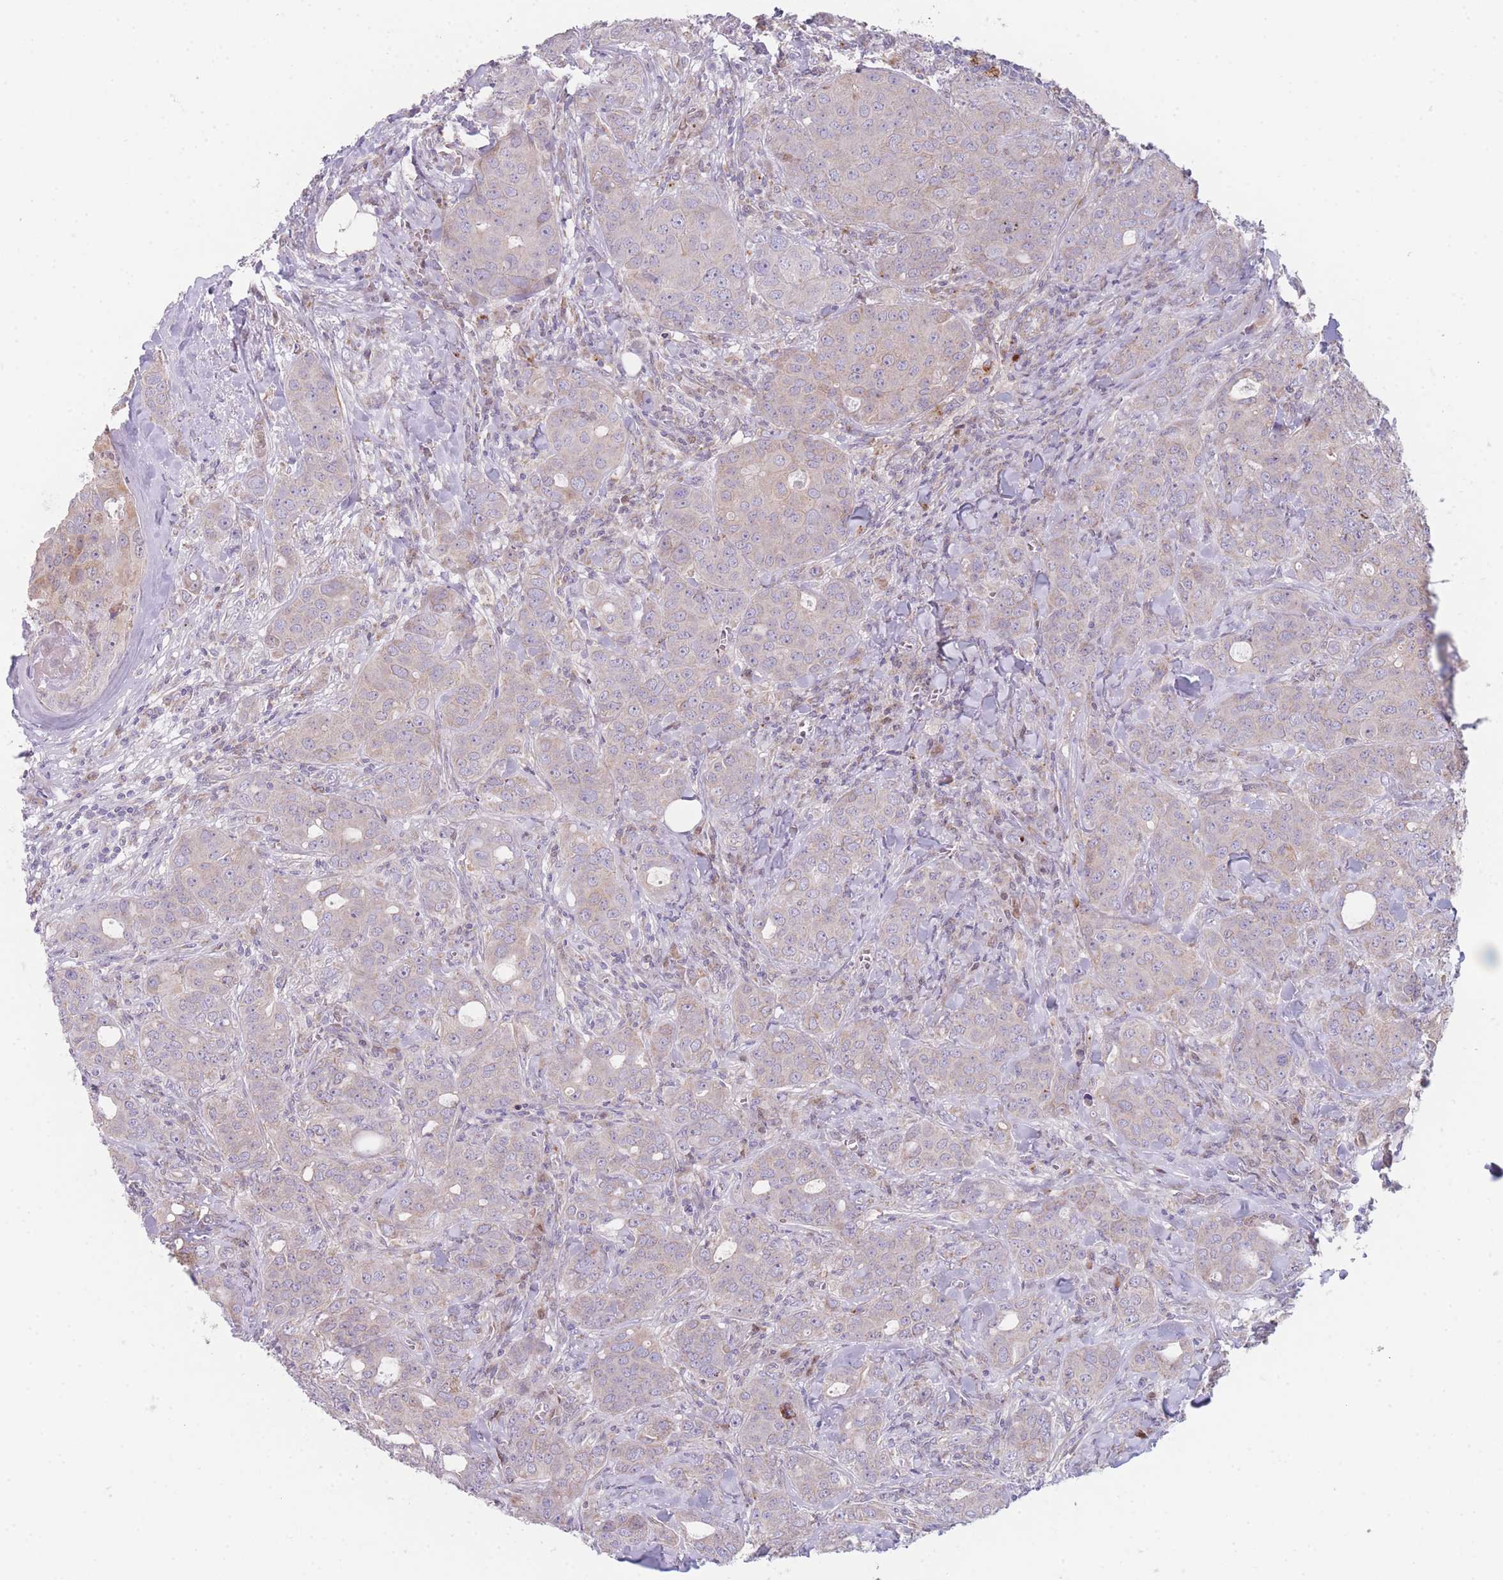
{"staining": {"intensity": "negative", "quantity": "none", "location": "none"}, "tissue": "breast cancer", "cell_type": "Tumor cells", "image_type": "cancer", "snomed": [{"axis": "morphology", "description": "Duct carcinoma"}, {"axis": "topography", "description": "Breast"}], "caption": "Tumor cells are negative for brown protein staining in breast cancer (infiltrating ductal carcinoma).", "gene": "SMPD4", "patient": {"sex": "female", "age": 43}}